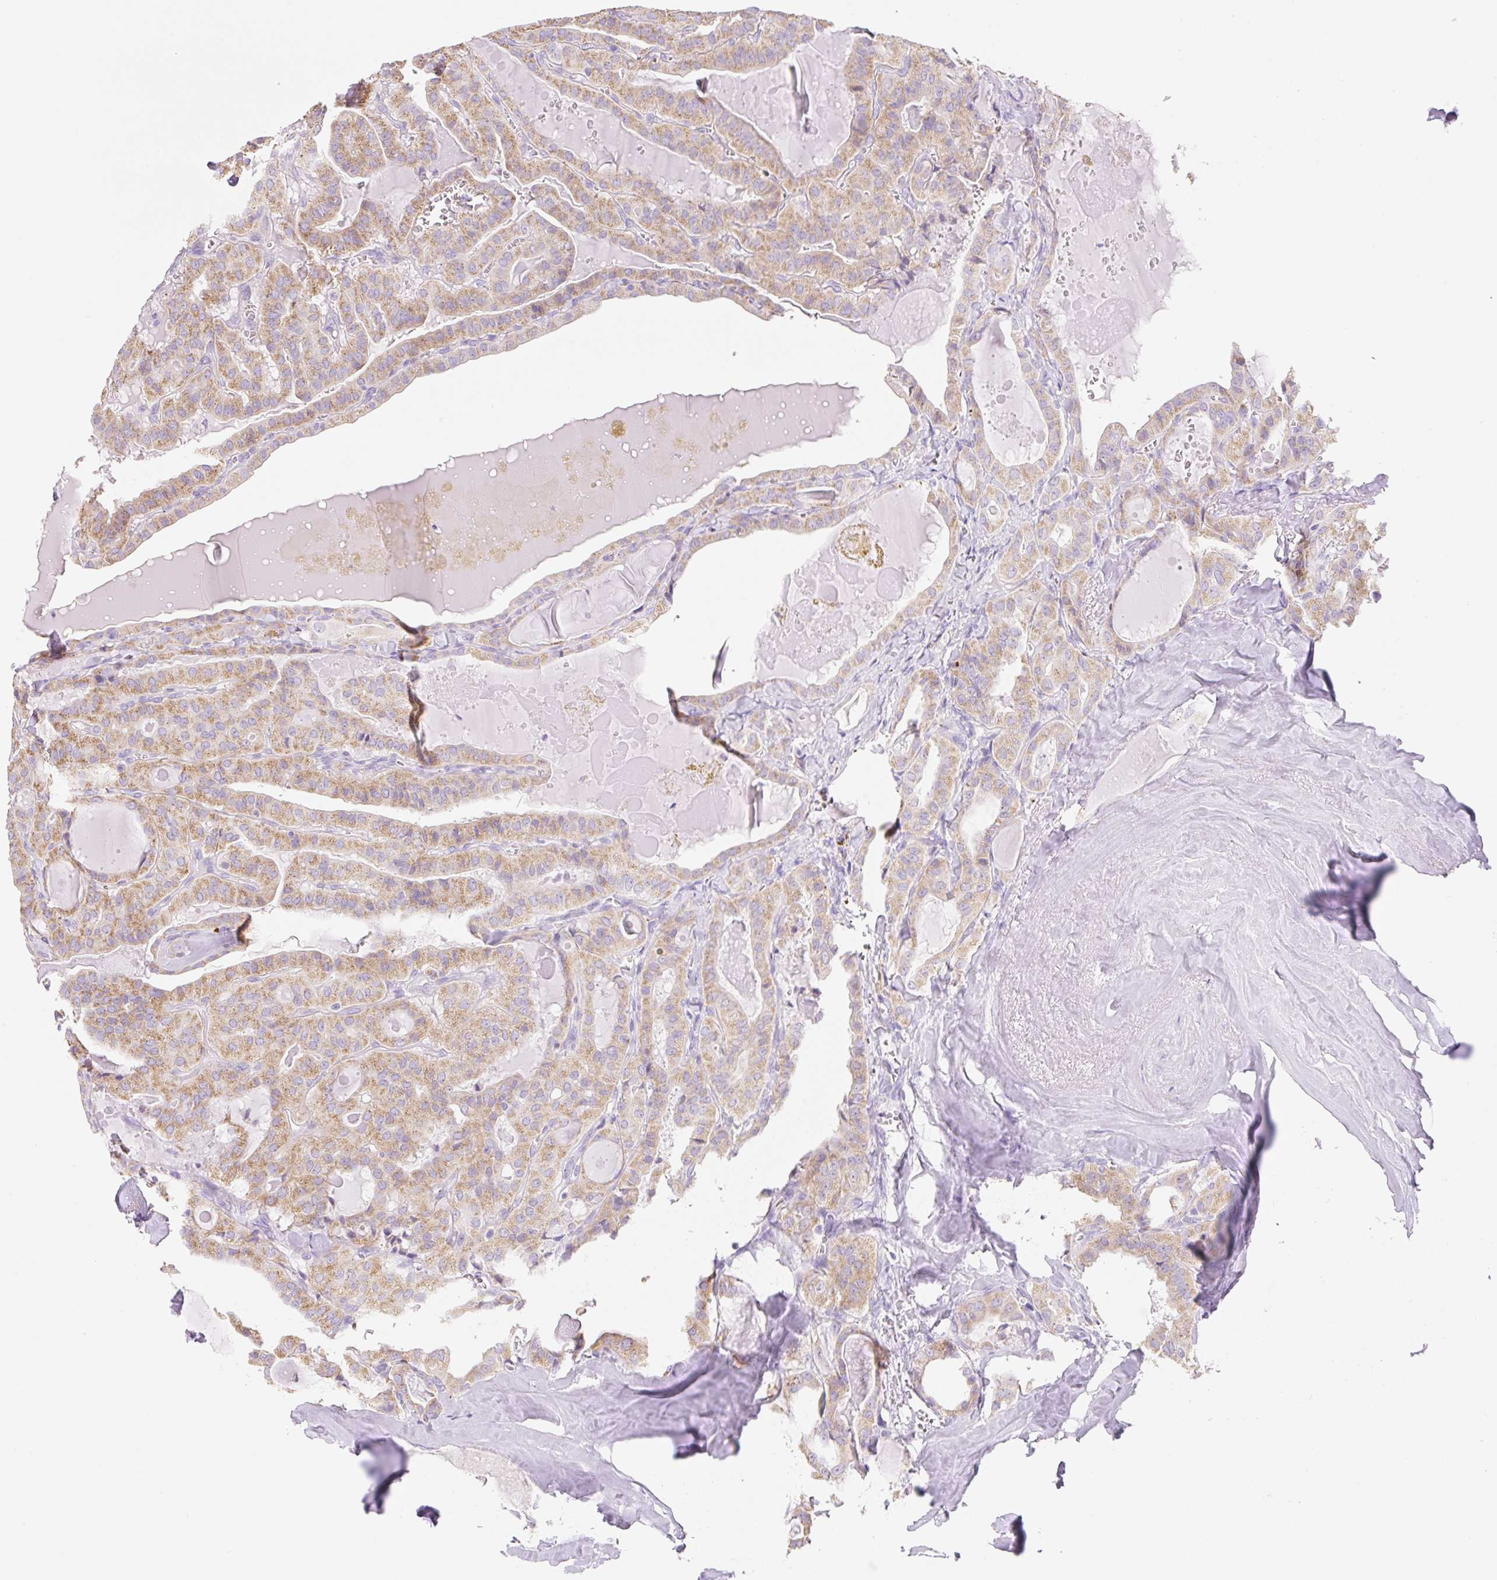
{"staining": {"intensity": "moderate", "quantity": ">75%", "location": "cytoplasmic/membranous"}, "tissue": "thyroid cancer", "cell_type": "Tumor cells", "image_type": "cancer", "snomed": [{"axis": "morphology", "description": "Papillary adenocarcinoma, NOS"}, {"axis": "topography", "description": "Thyroid gland"}], "caption": "The immunohistochemical stain highlights moderate cytoplasmic/membranous positivity in tumor cells of thyroid cancer tissue. The protein is stained brown, and the nuclei are stained in blue (DAB IHC with brightfield microscopy, high magnification).", "gene": "CLEC3A", "patient": {"sex": "male", "age": 52}}